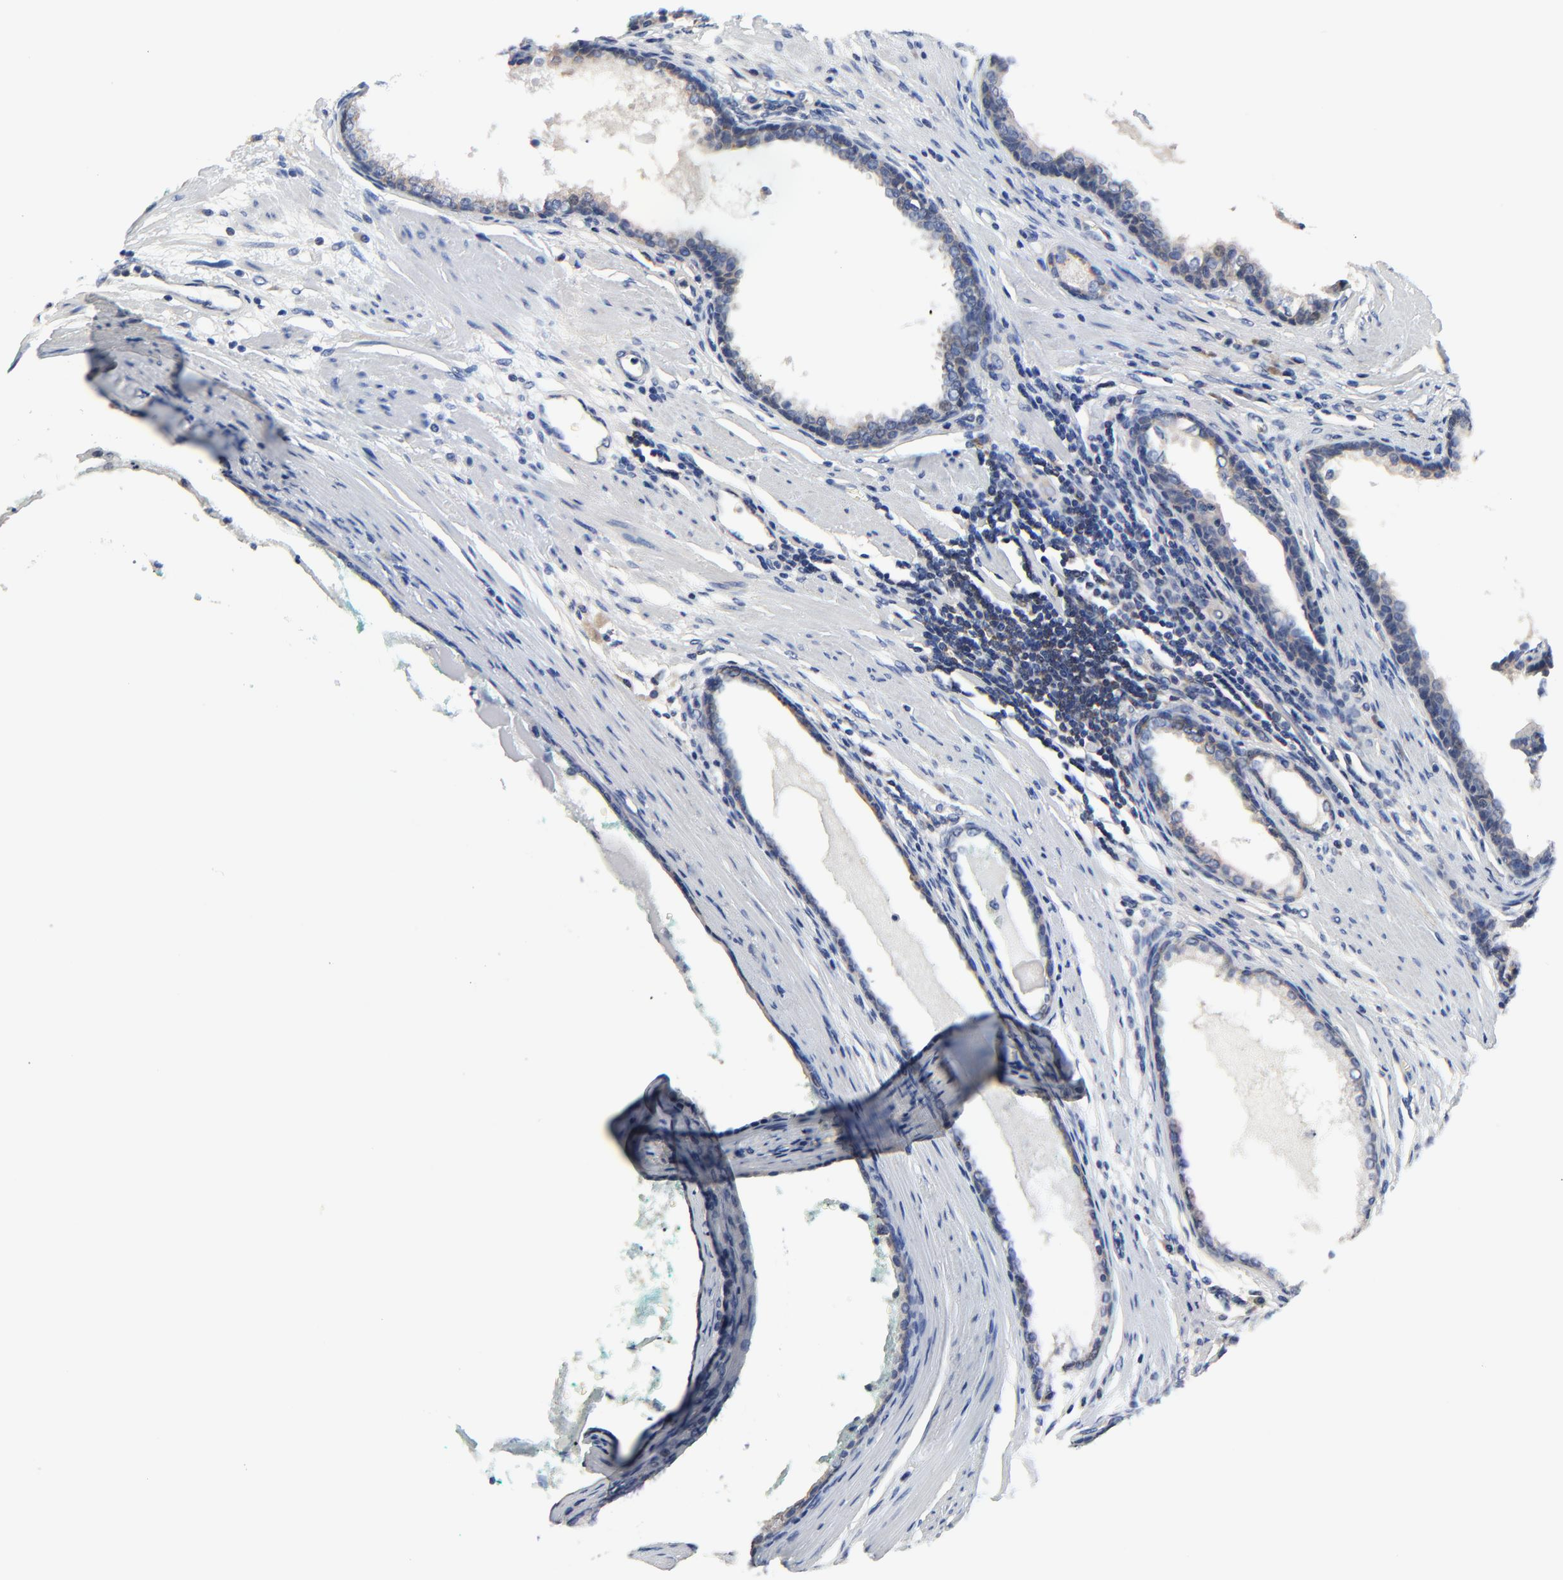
{"staining": {"intensity": "weak", "quantity": "25%-75%", "location": "cytoplasmic/membranous"}, "tissue": "prostate cancer", "cell_type": "Tumor cells", "image_type": "cancer", "snomed": [{"axis": "morphology", "description": "Adenocarcinoma, Medium grade"}, {"axis": "topography", "description": "Prostate"}], "caption": "A brown stain shows weak cytoplasmic/membranous positivity of a protein in prostate cancer tumor cells. (Brightfield microscopy of DAB IHC at high magnification).", "gene": "VAV2", "patient": {"sex": "male", "age": 72}}